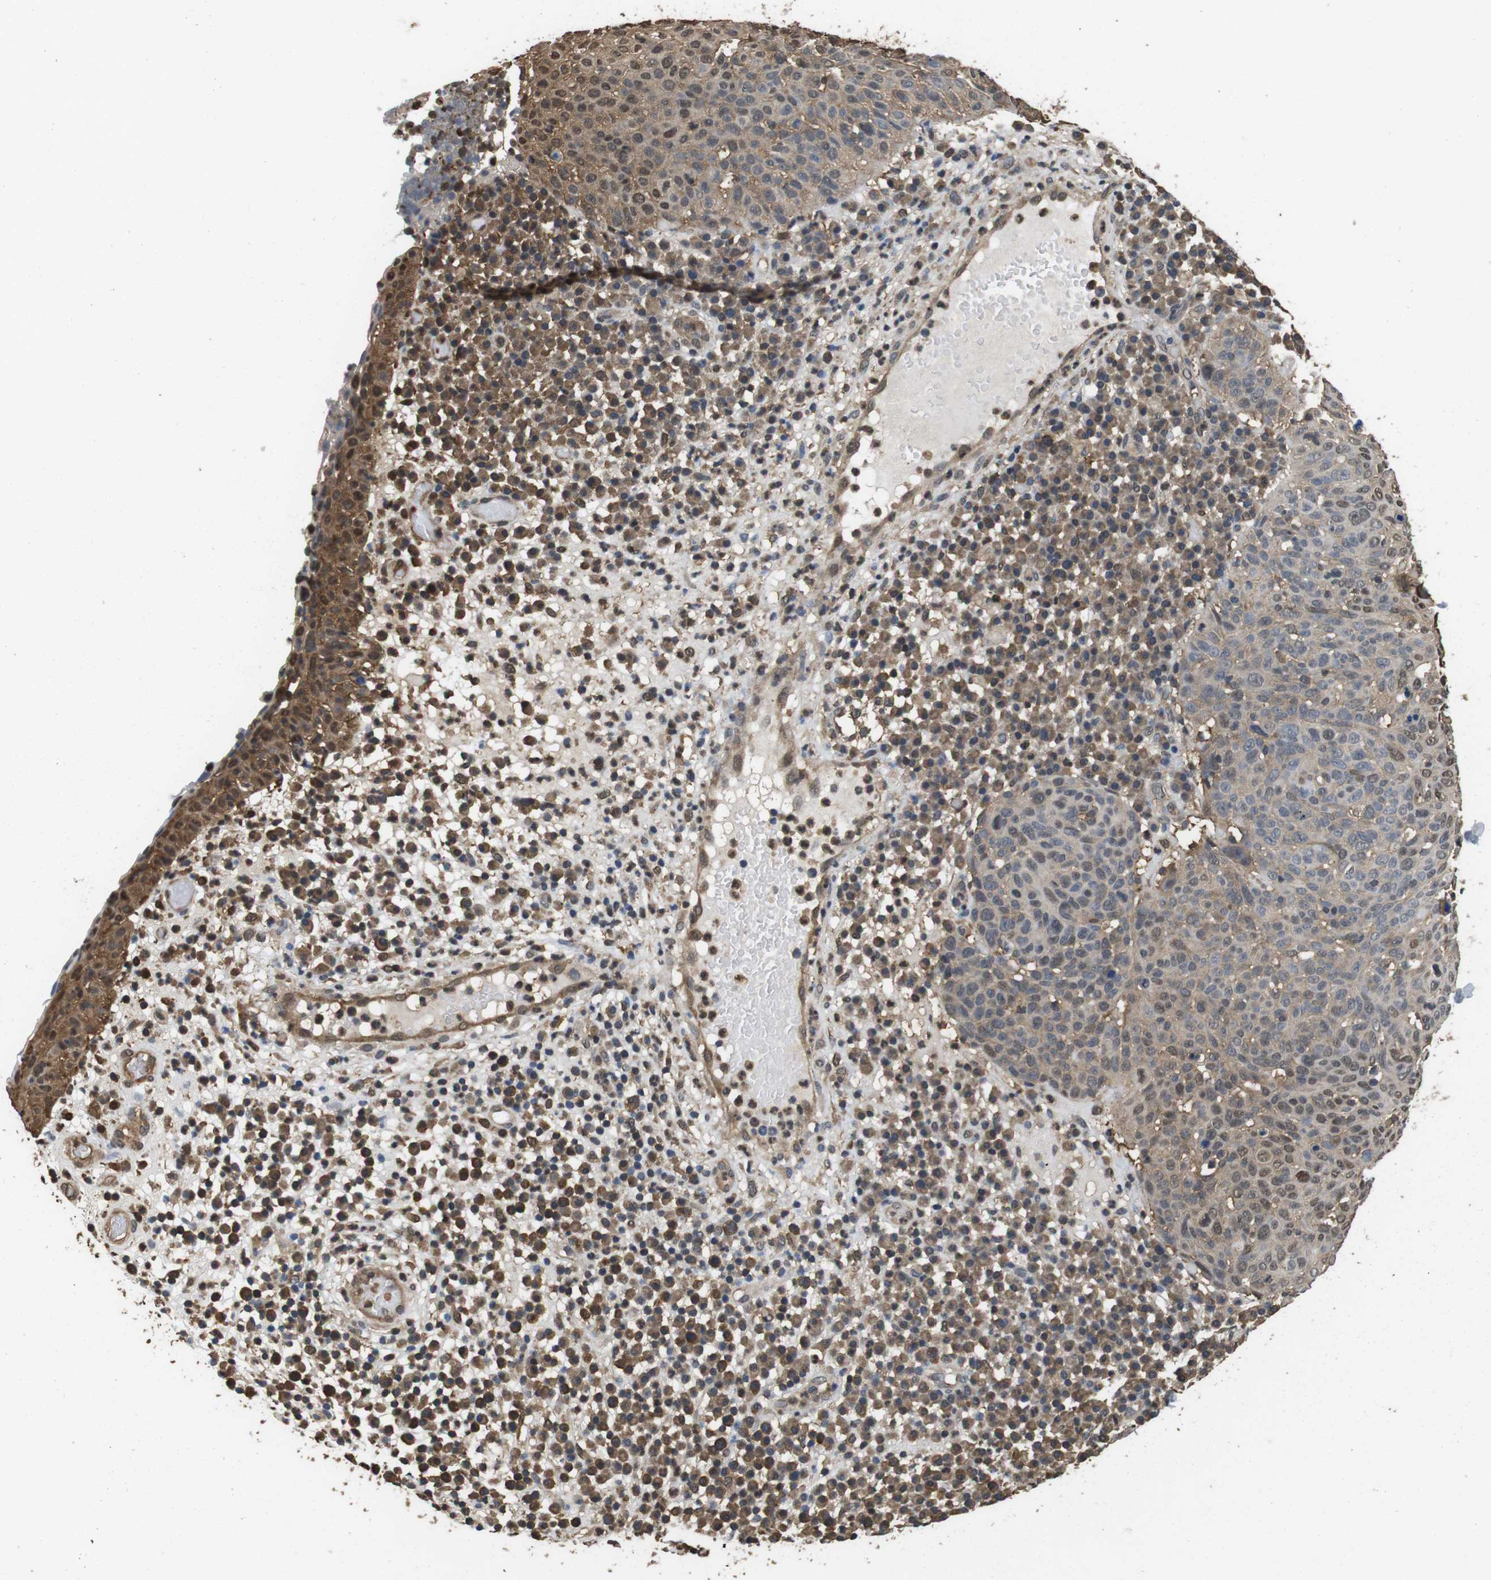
{"staining": {"intensity": "moderate", "quantity": "25%-75%", "location": "cytoplasmic/membranous,nuclear"}, "tissue": "skin cancer", "cell_type": "Tumor cells", "image_type": "cancer", "snomed": [{"axis": "morphology", "description": "Squamous cell carcinoma in situ, NOS"}, {"axis": "morphology", "description": "Squamous cell carcinoma, NOS"}, {"axis": "topography", "description": "Skin"}], "caption": "Immunohistochemical staining of human skin cancer shows medium levels of moderate cytoplasmic/membranous and nuclear protein expression in approximately 25%-75% of tumor cells. (brown staining indicates protein expression, while blue staining denotes nuclei).", "gene": "LDHA", "patient": {"sex": "male", "age": 93}}